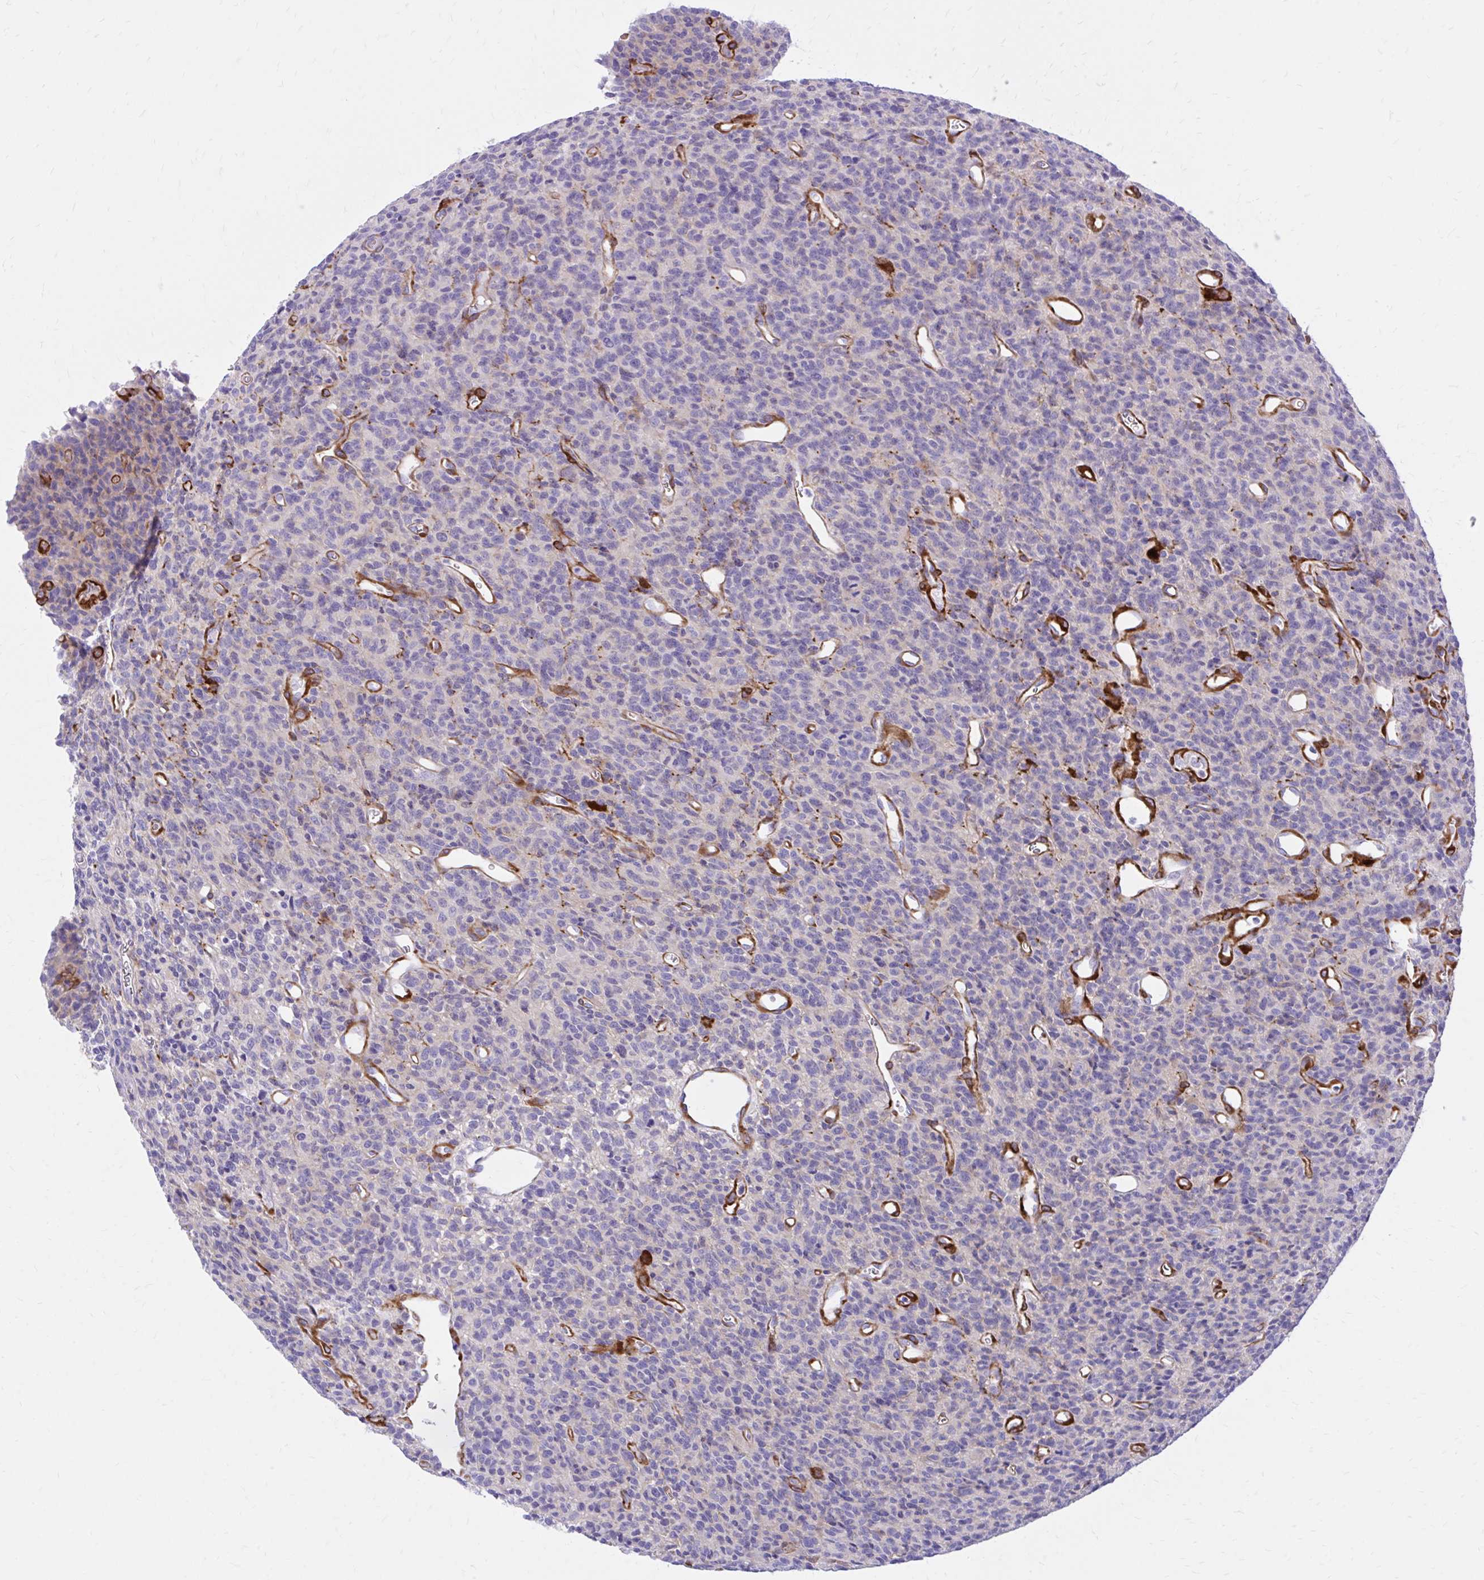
{"staining": {"intensity": "negative", "quantity": "none", "location": "none"}, "tissue": "glioma", "cell_type": "Tumor cells", "image_type": "cancer", "snomed": [{"axis": "morphology", "description": "Glioma, malignant, High grade"}, {"axis": "topography", "description": "Brain"}], "caption": "A histopathology image of glioma stained for a protein shows no brown staining in tumor cells. (Brightfield microscopy of DAB (3,3'-diaminobenzidine) IHC at high magnification).", "gene": "EPB41L1", "patient": {"sex": "male", "age": 76}}